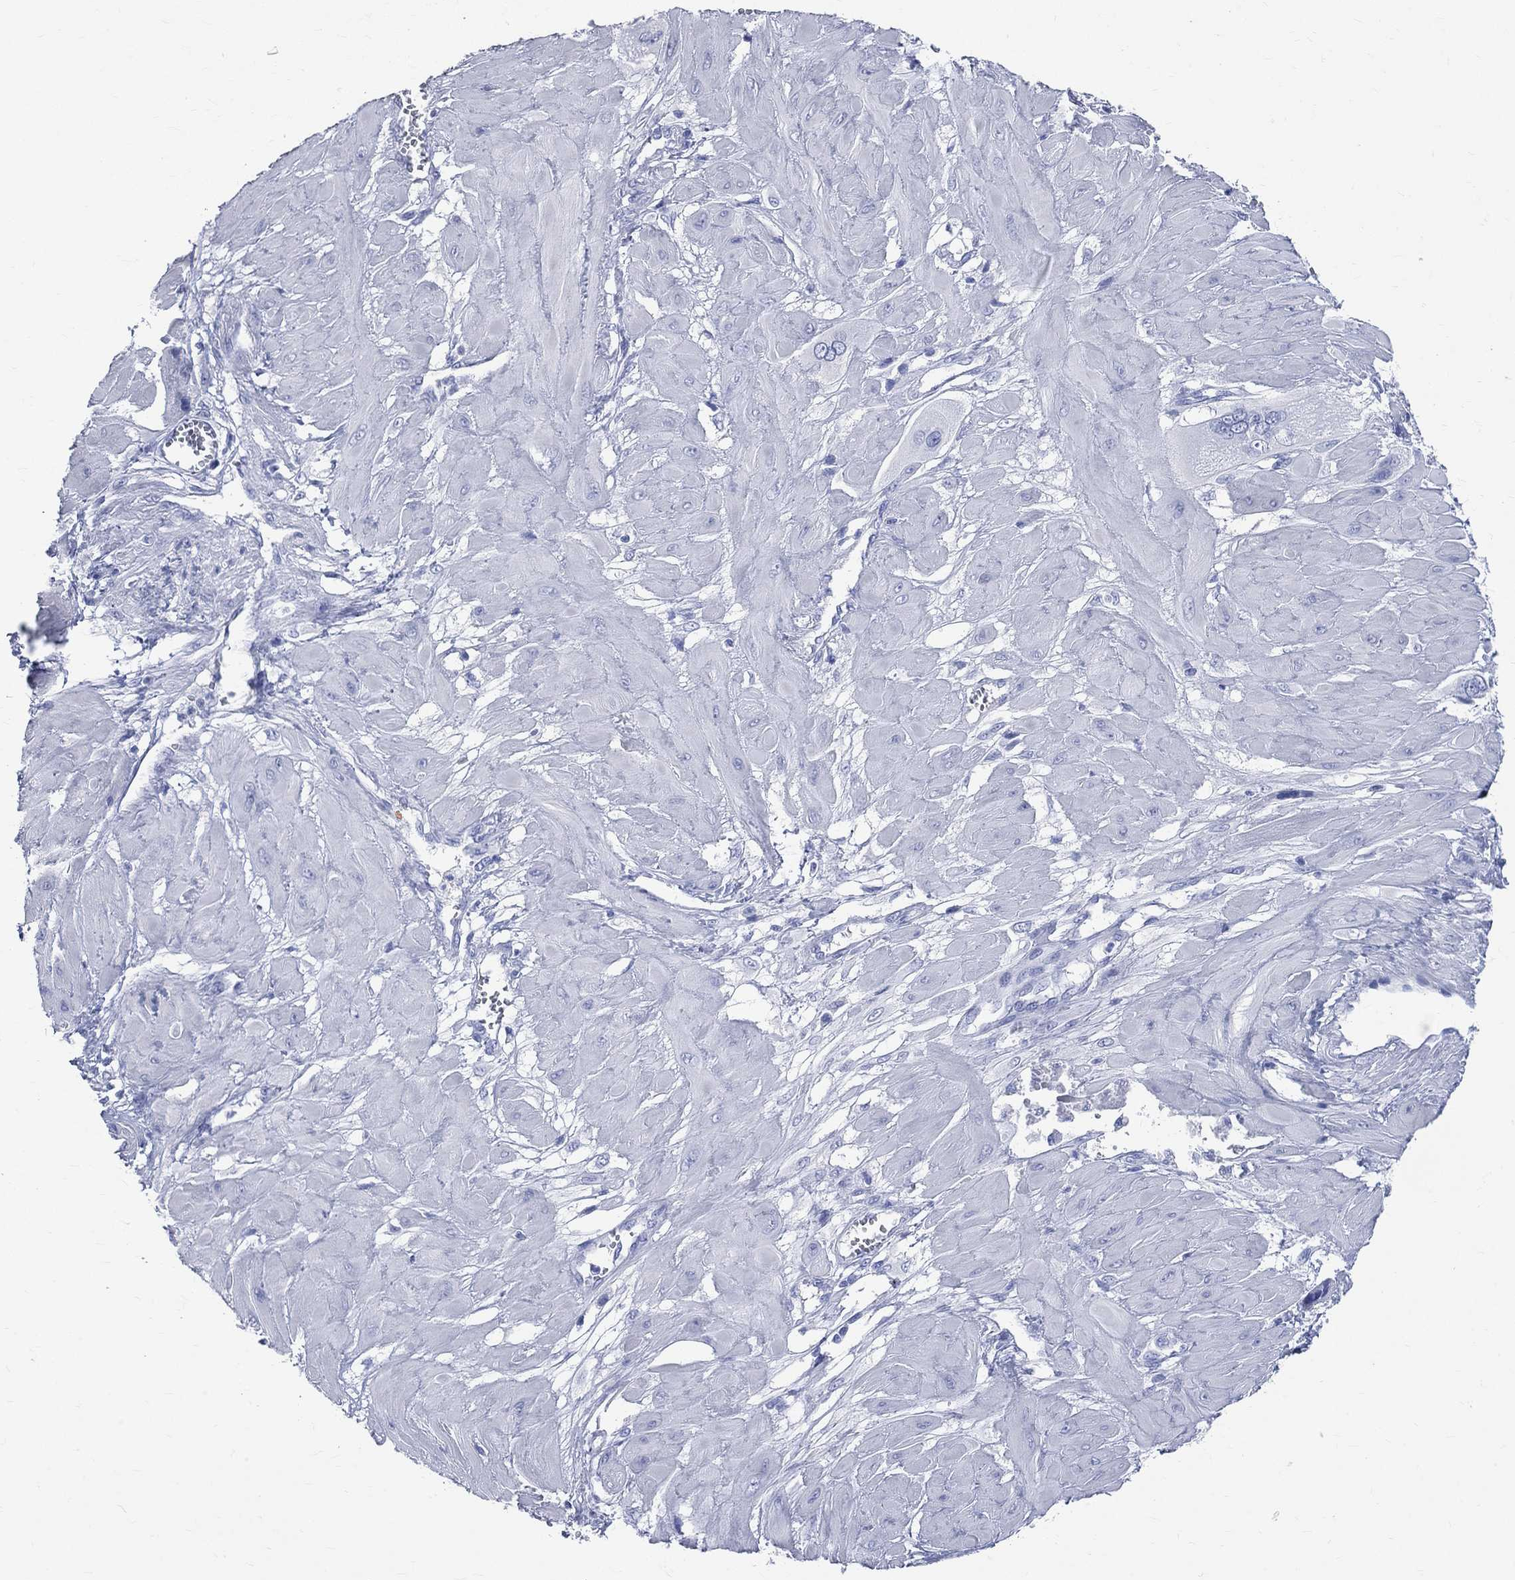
{"staining": {"intensity": "negative", "quantity": "none", "location": "none"}, "tissue": "cervical cancer", "cell_type": "Tumor cells", "image_type": "cancer", "snomed": [{"axis": "morphology", "description": "Squamous cell carcinoma, NOS"}, {"axis": "topography", "description": "Cervix"}], "caption": "This is a photomicrograph of IHC staining of squamous cell carcinoma (cervical), which shows no positivity in tumor cells.", "gene": "SYP", "patient": {"sex": "female", "age": 34}}